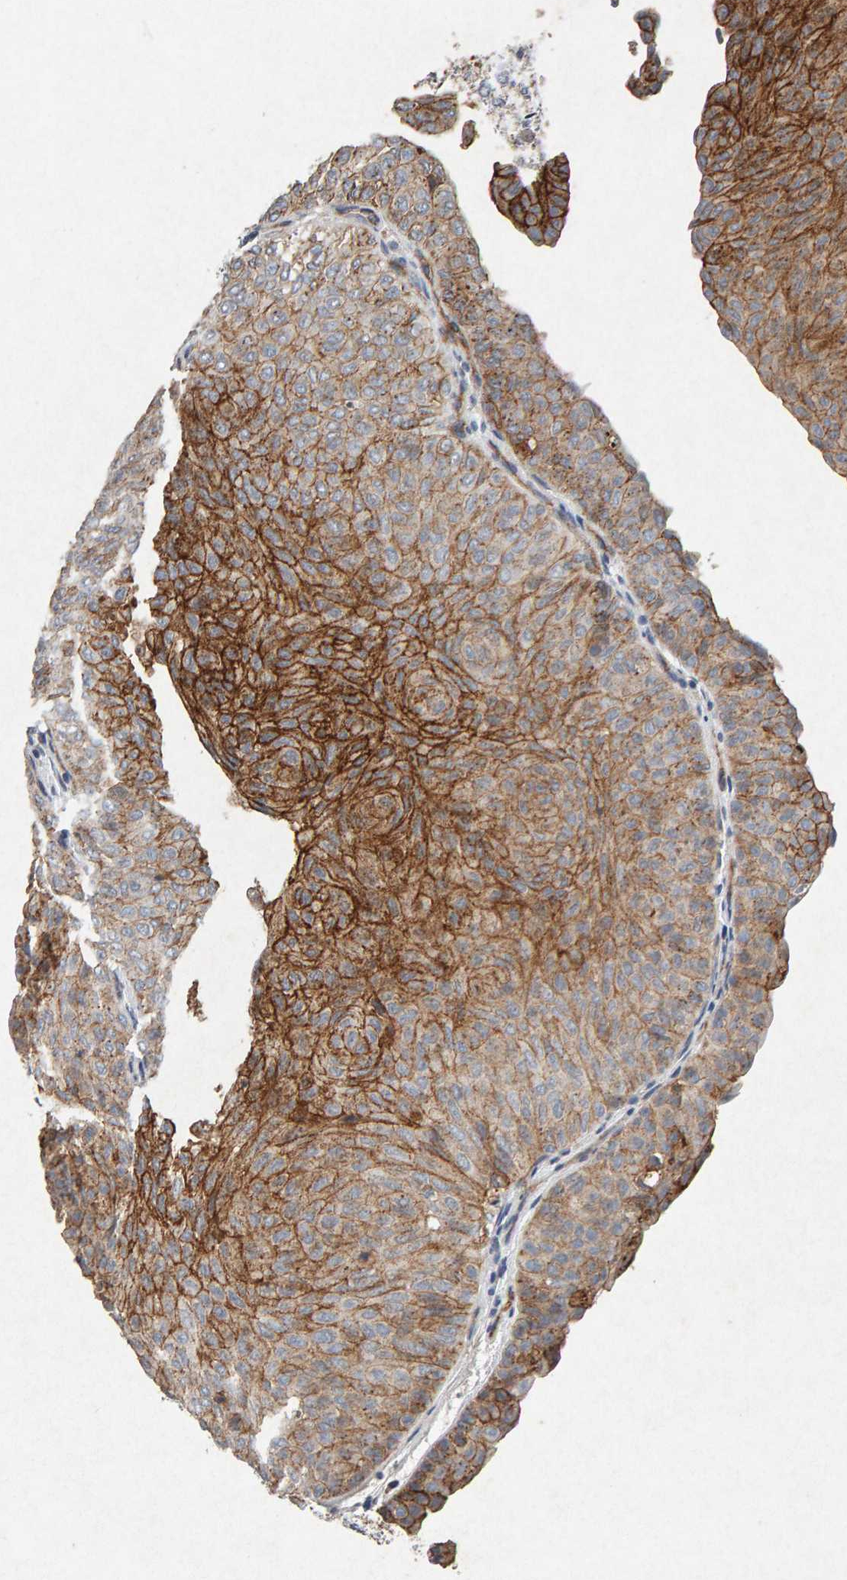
{"staining": {"intensity": "moderate", "quantity": ">75%", "location": "cytoplasmic/membranous"}, "tissue": "urothelial cancer", "cell_type": "Tumor cells", "image_type": "cancer", "snomed": [{"axis": "morphology", "description": "Urothelial carcinoma, Low grade"}, {"axis": "topography", "description": "Urinary bladder"}], "caption": "Immunohistochemical staining of human urothelial carcinoma (low-grade) displays medium levels of moderate cytoplasmic/membranous protein expression in approximately >75% of tumor cells.", "gene": "PTPRM", "patient": {"sex": "male", "age": 78}}